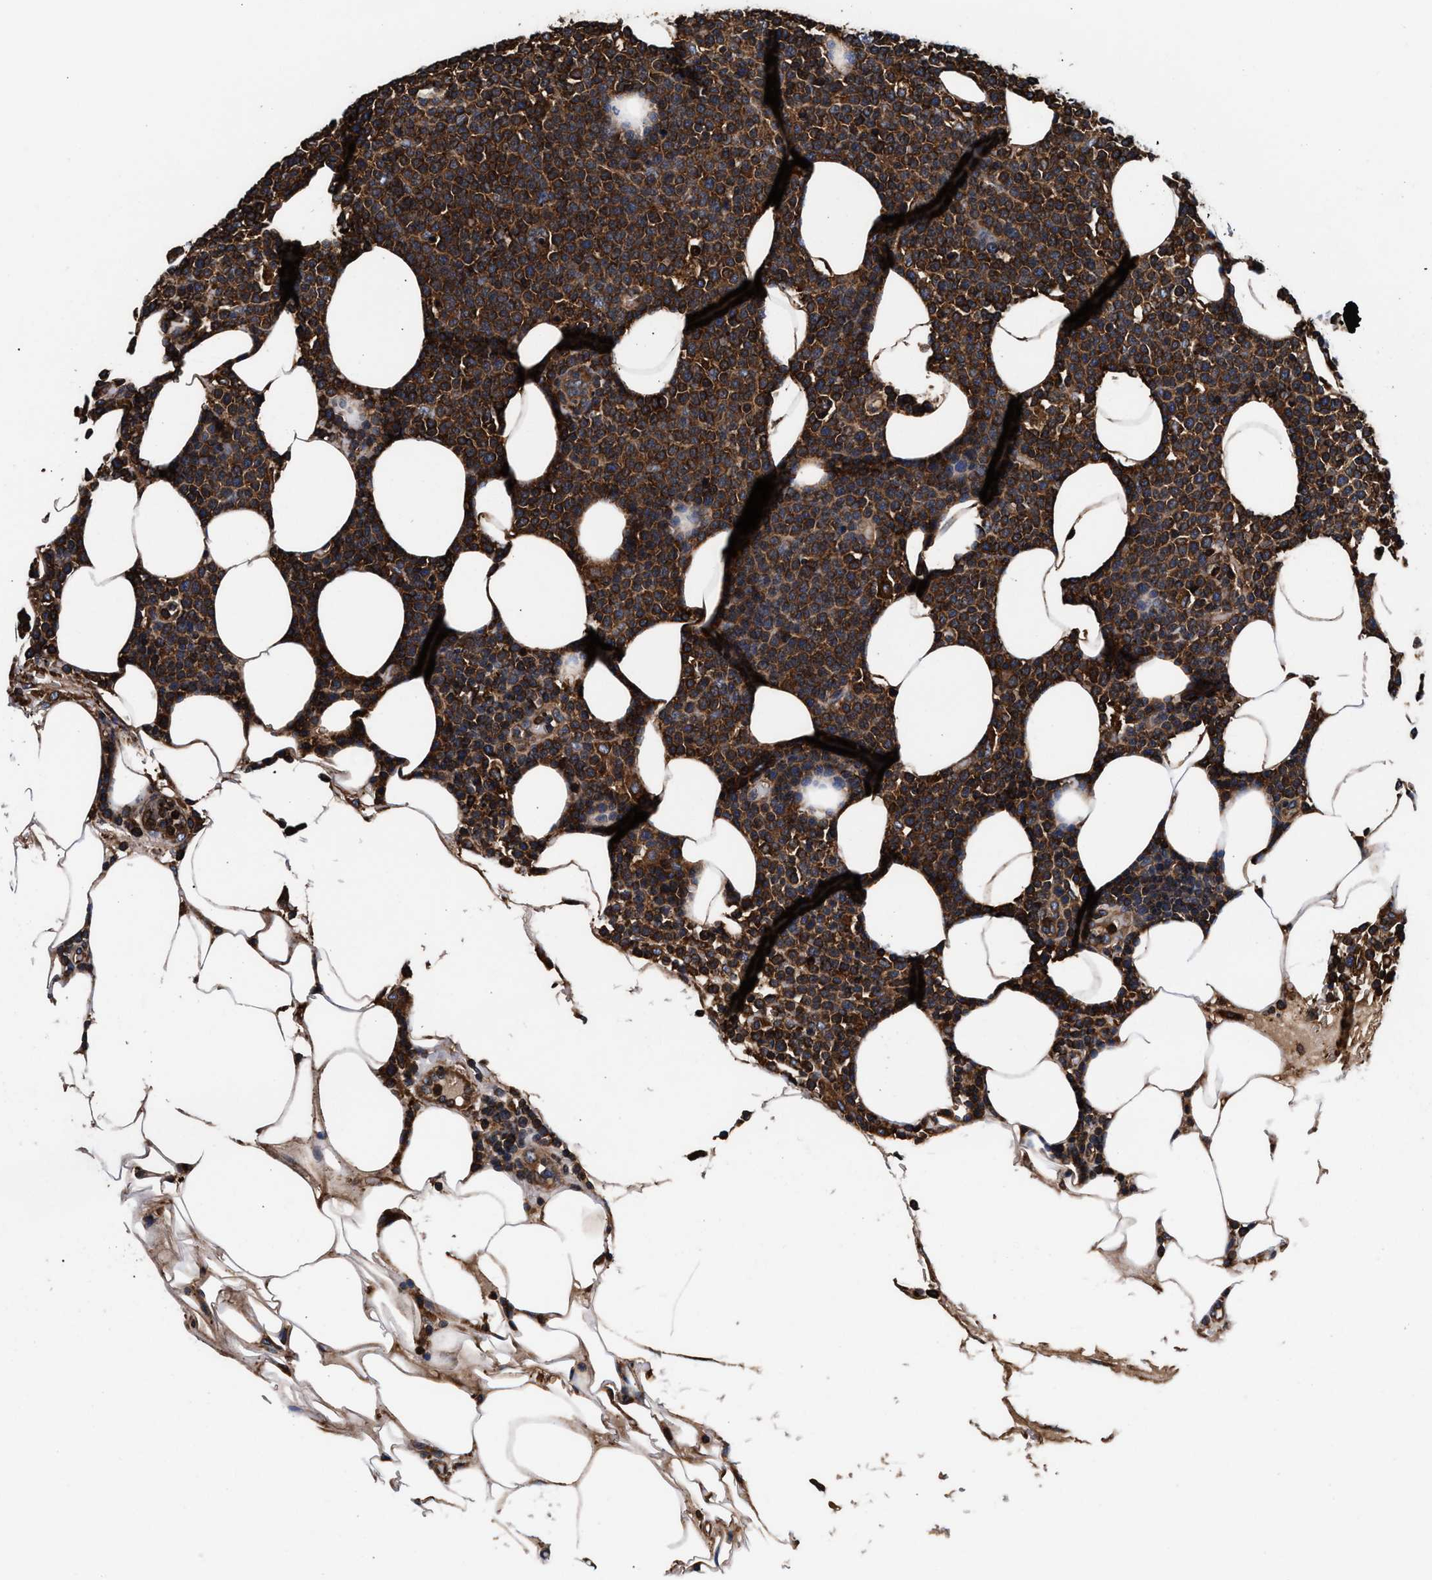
{"staining": {"intensity": "strong", "quantity": ">75%", "location": "cytoplasmic/membranous"}, "tissue": "lymphoma", "cell_type": "Tumor cells", "image_type": "cancer", "snomed": [{"axis": "morphology", "description": "Malignant lymphoma, non-Hodgkin's type, High grade"}, {"axis": "topography", "description": "Lymph node"}], "caption": "A brown stain highlights strong cytoplasmic/membranous expression of a protein in high-grade malignant lymphoma, non-Hodgkin's type tumor cells. Using DAB (brown) and hematoxylin (blue) stains, captured at high magnification using brightfield microscopy.", "gene": "KYAT1", "patient": {"sex": "male", "age": 61}}